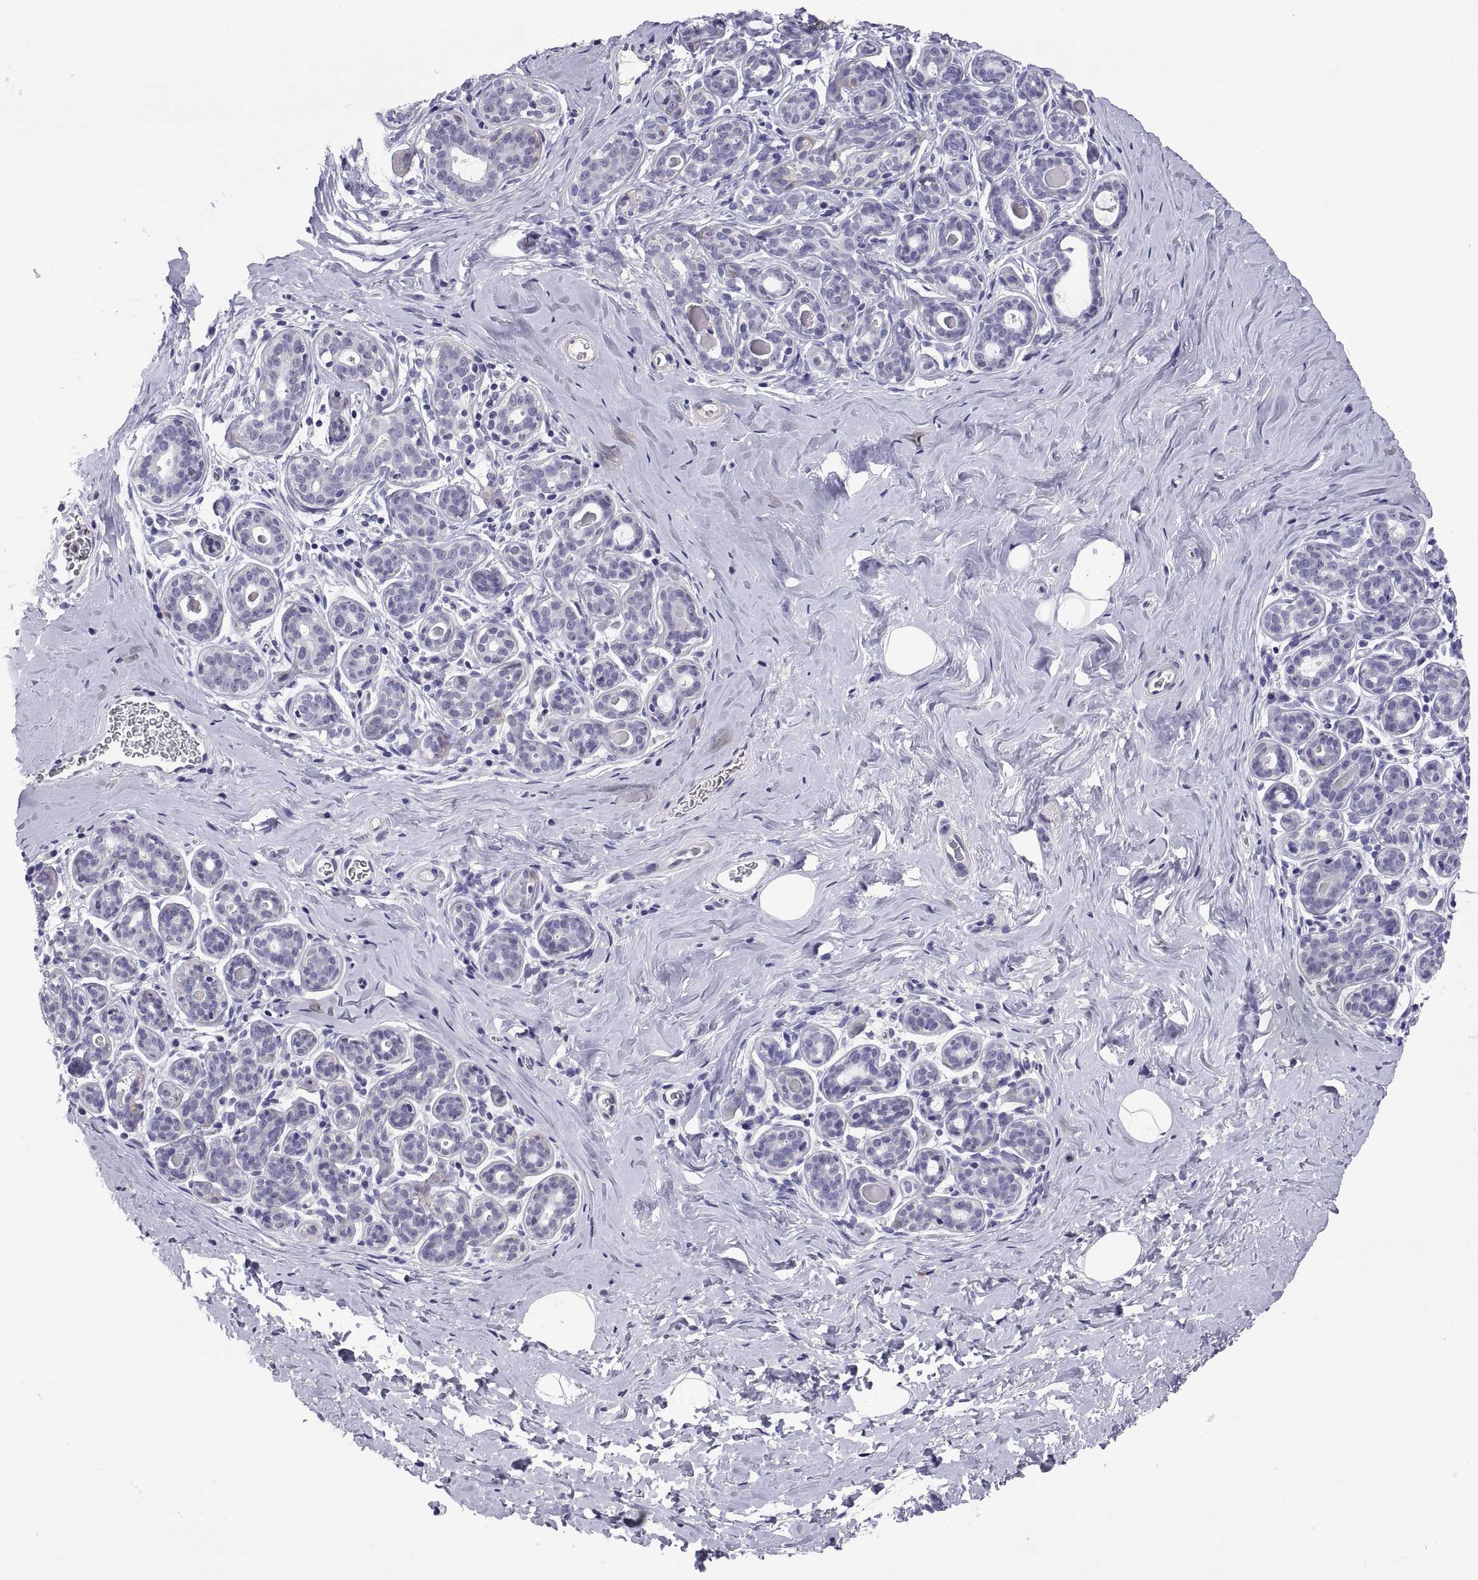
{"staining": {"intensity": "negative", "quantity": "none", "location": "none"}, "tissue": "breast", "cell_type": "Adipocytes", "image_type": "normal", "snomed": [{"axis": "morphology", "description": "Normal tissue, NOS"}, {"axis": "topography", "description": "Skin"}, {"axis": "topography", "description": "Breast"}], "caption": "IHC micrograph of normal breast stained for a protein (brown), which exhibits no expression in adipocytes. (DAB (3,3'-diaminobenzidine) immunohistochemistry, high magnification).", "gene": "CHCT1", "patient": {"sex": "female", "age": 43}}